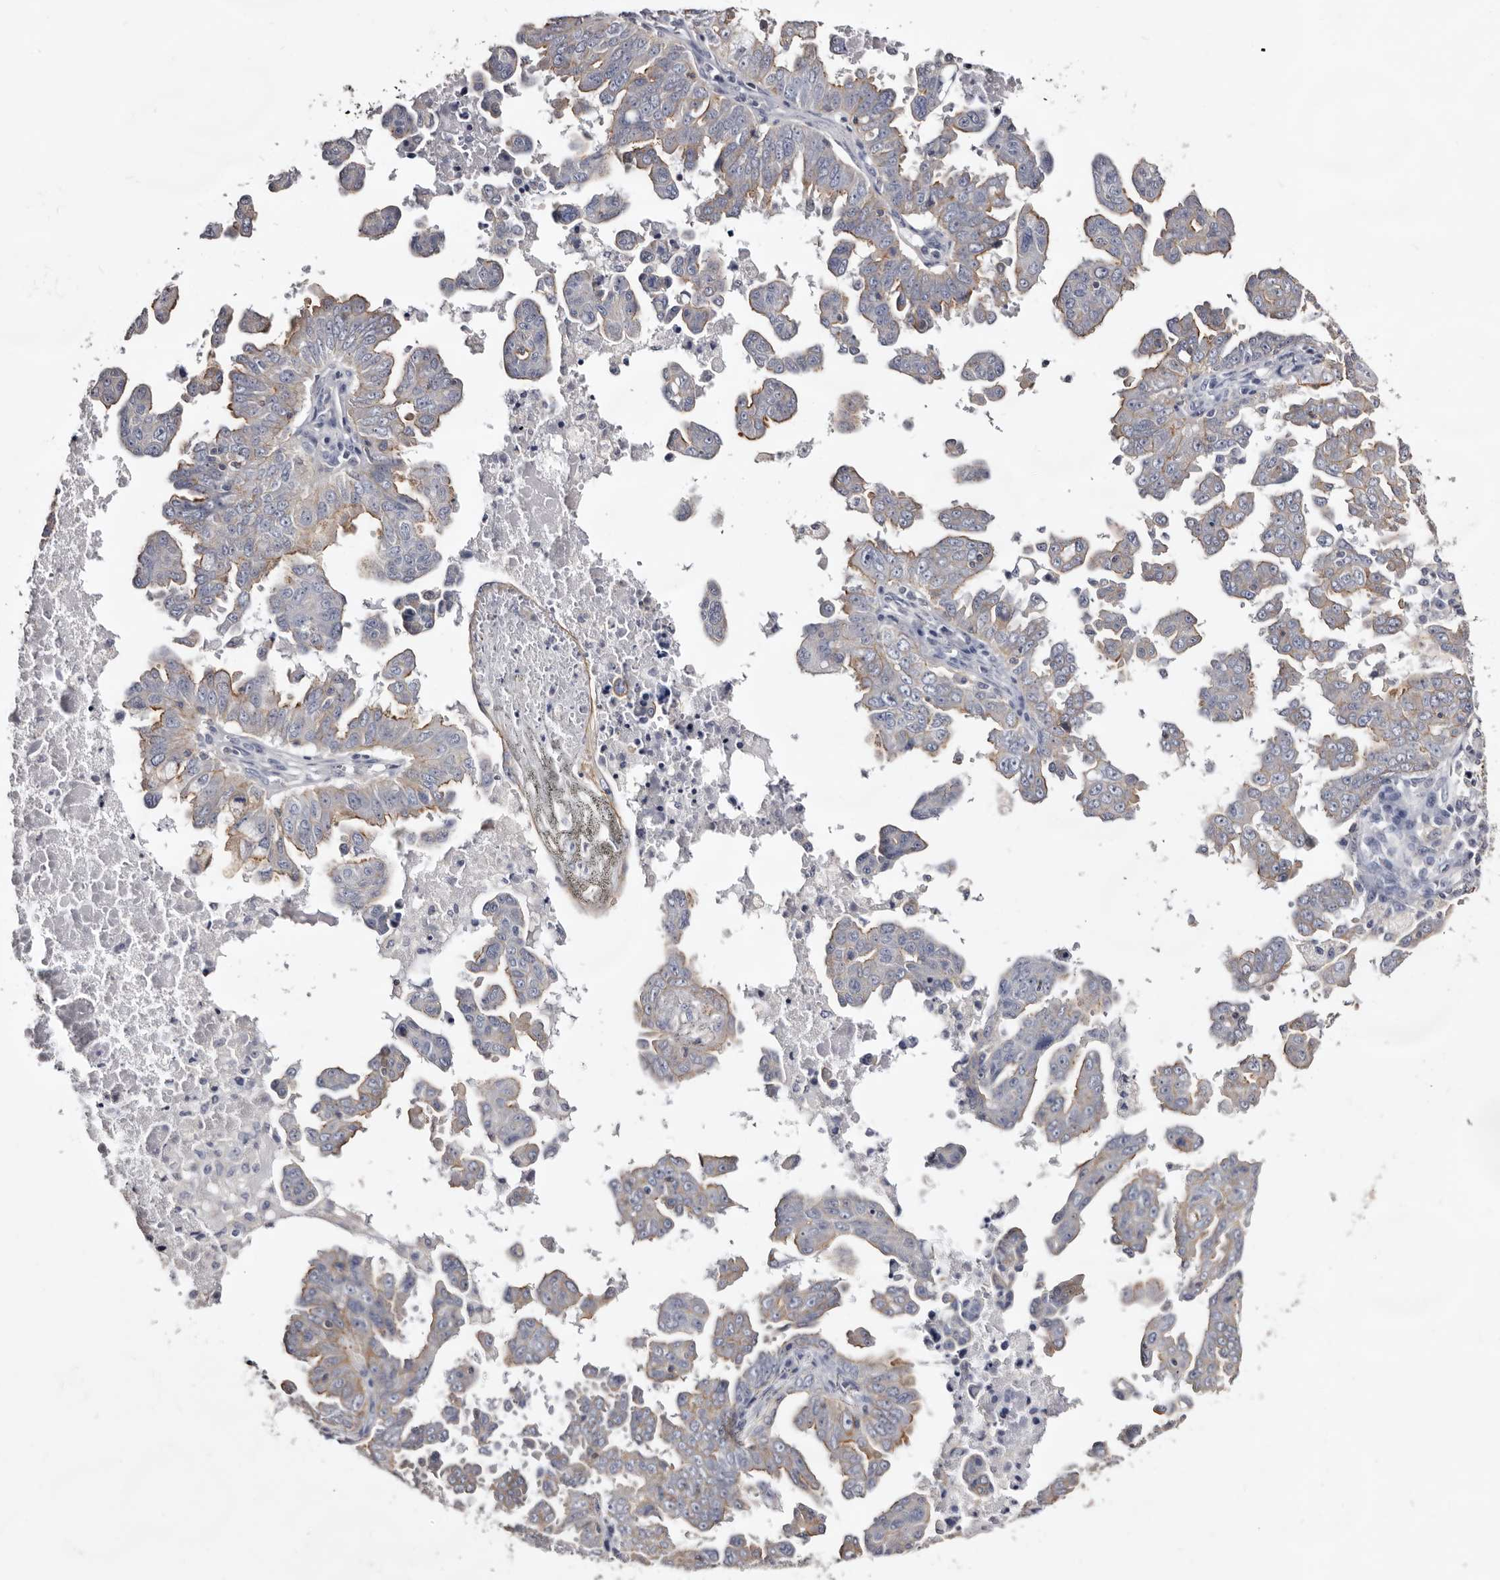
{"staining": {"intensity": "moderate", "quantity": "25%-75%", "location": "cytoplasmic/membranous"}, "tissue": "ovarian cancer", "cell_type": "Tumor cells", "image_type": "cancer", "snomed": [{"axis": "morphology", "description": "Carcinoma, endometroid"}, {"axis": "topography", "description": "Ovary"}], "caption": "Brown immunohistochemical staining in ovarian cancer reveals moderate cytoplasmic/membranous staining in approximately 25%-75% of tumor cells. The staining was performed using DAB to visualize the protein expression in brown, while the nuclei were stained in blue with hematoxylin (Magnification: 20x).", "gene": "LAD1", "patient": {"sex": "female", "age": 62}}